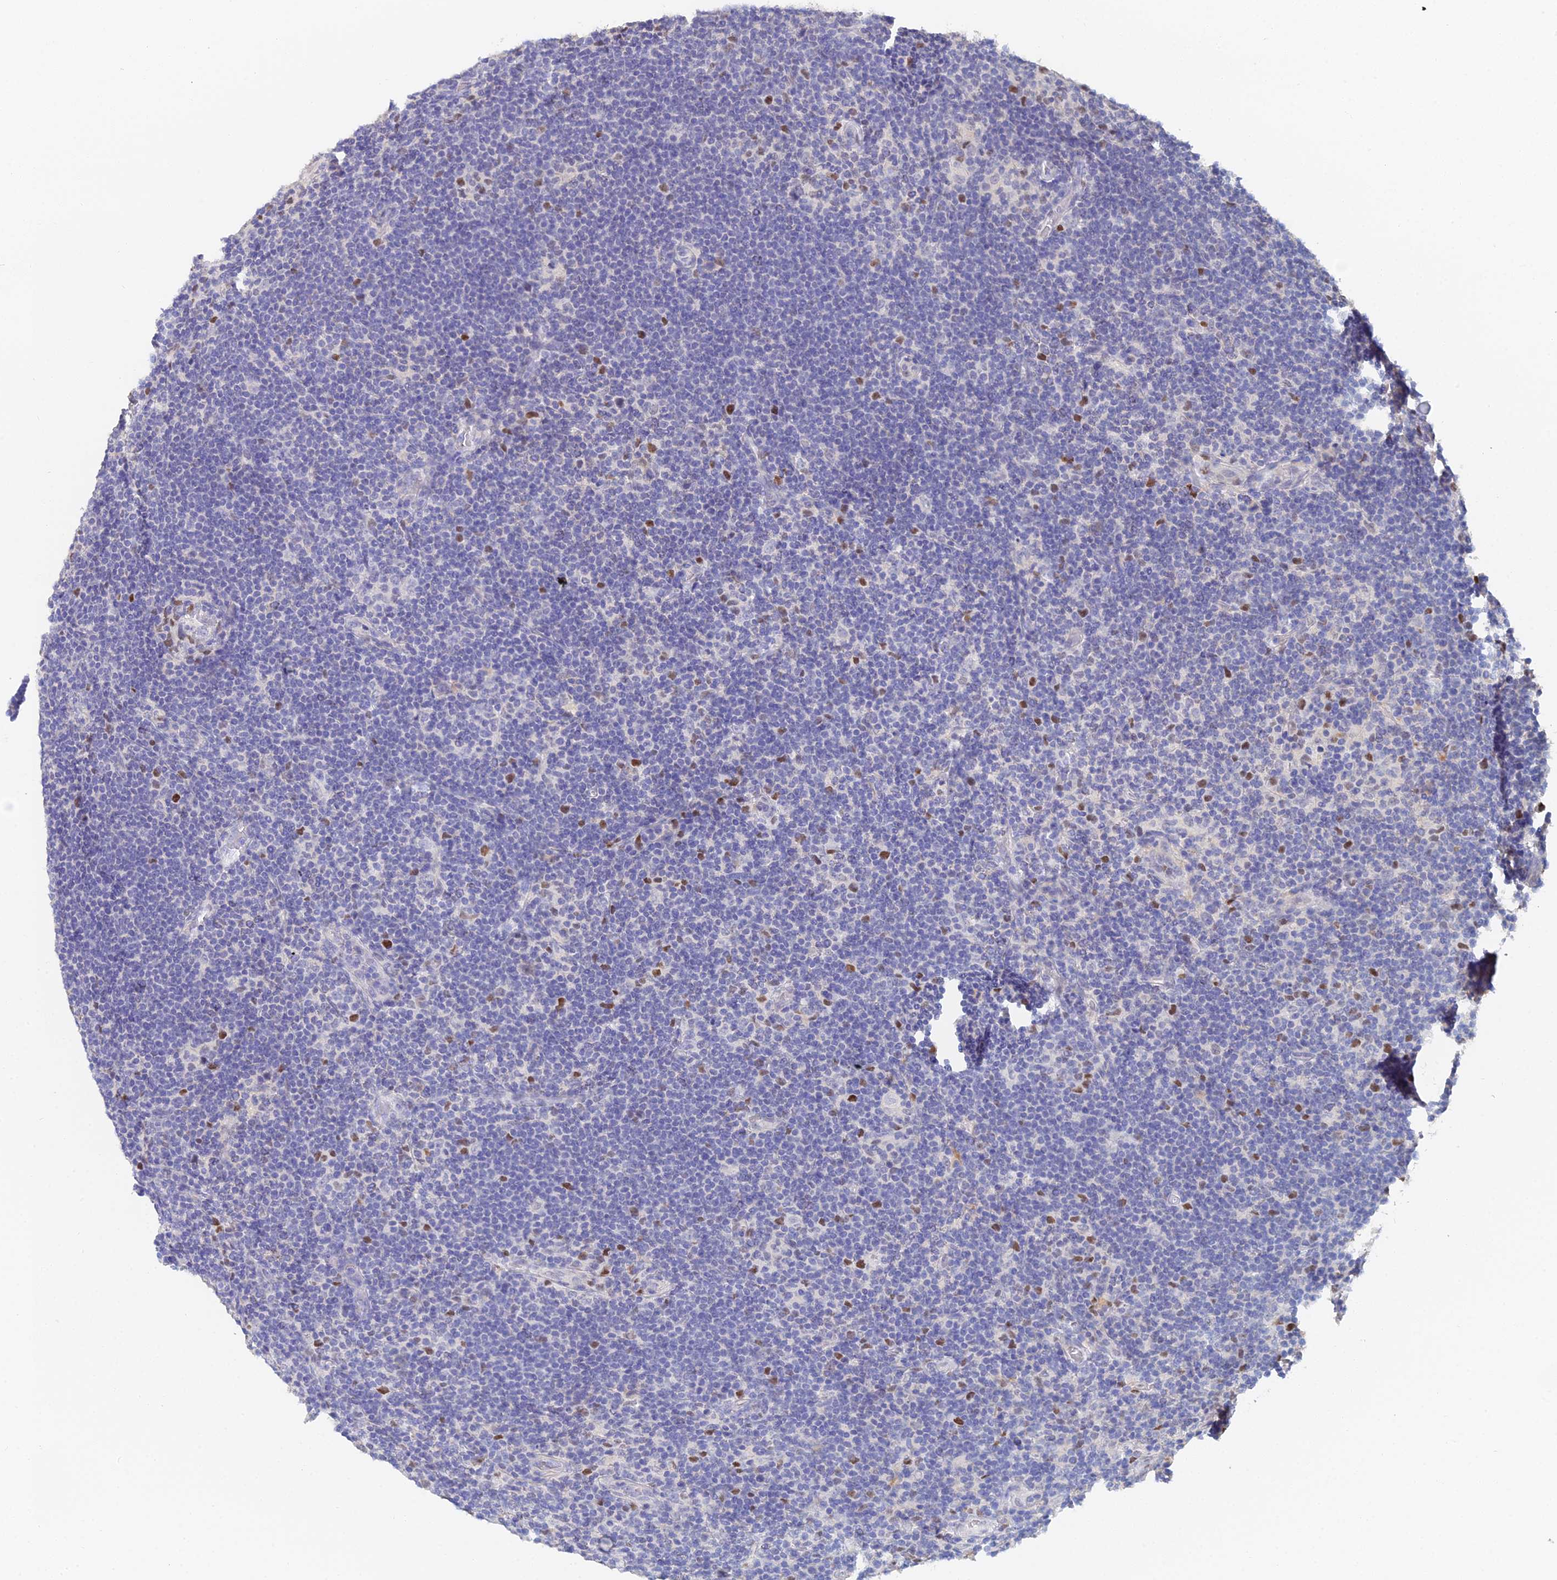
{"staining": {"intensity": "negative", "quantity": "none", "location": "none"}, "tissue": "lymphoma", "cell_type": "Tumor cells", "image_type": "cancer", "snomed": [{"axis": "morphology", "description": "Hodgkin's disease, NOS"}, {"axis": "topography", "description": "Lymph node"}], "caption": "Immunohistochemistry (IHC) micrograph of human lymphoma stained for a protein (brown), which reveals no positivity in tumor cells.", "gene": "MCM2", "patient": {"sex": "female", "age": 57}}